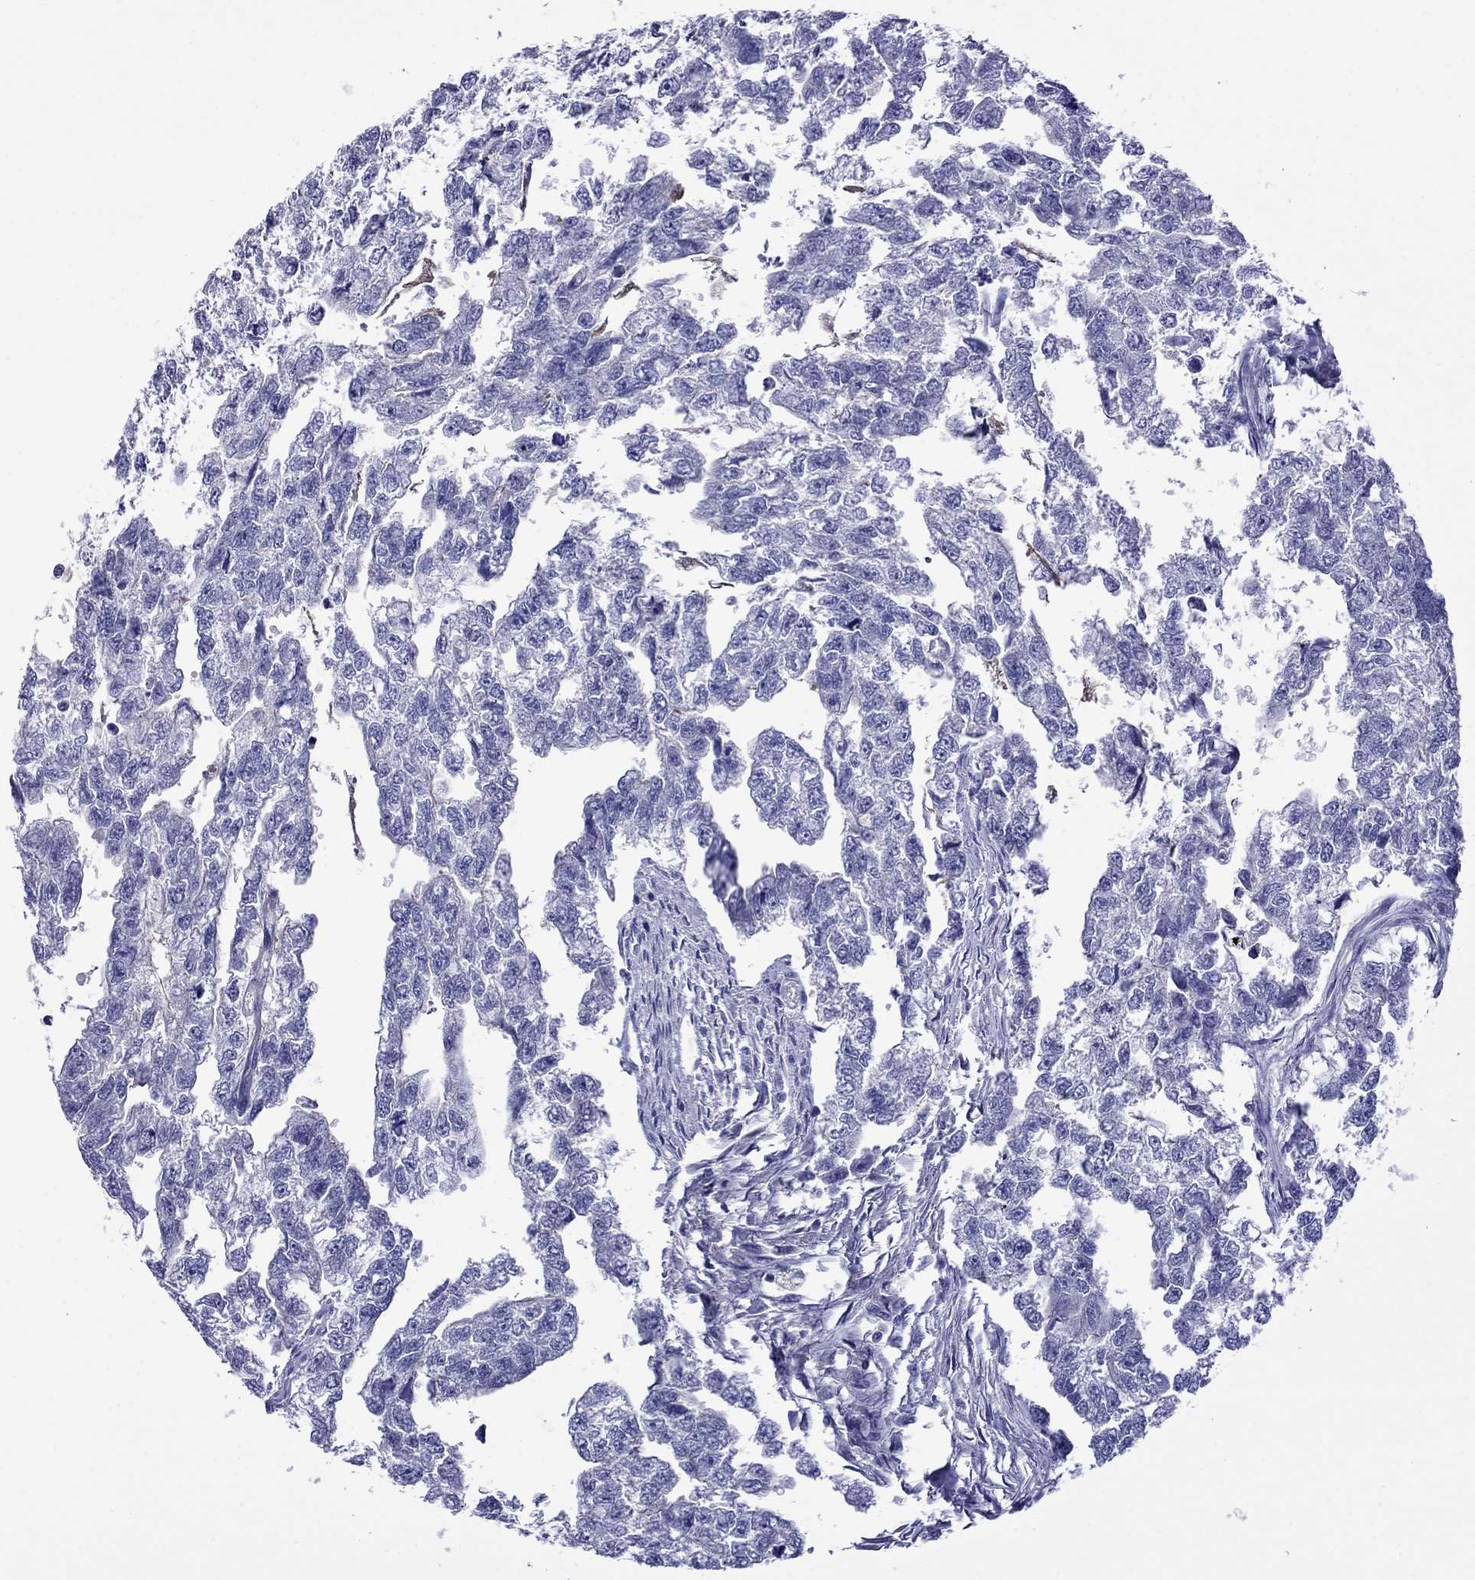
{"staining": {"intensity": "negative", "quantity": "none", "location": "none"}, "tissue": "testis cancer", "cell_type": "Tumor cells", "image_type": "cancer", "snomed": [{"axis": "morphology", "description": "Carcinoma, Embryonal, NOS"}, {"axis": "morphology", "description": "Teratoma, malignant, NOS"}, {"axis": "topography", "description": "Testis"}], "caption": "A micrograph of testis cancer stained for a protein shows no brown staining in tumor cells.", "gene": "STAR", "patient": {"sex": "male", "age": 44}}